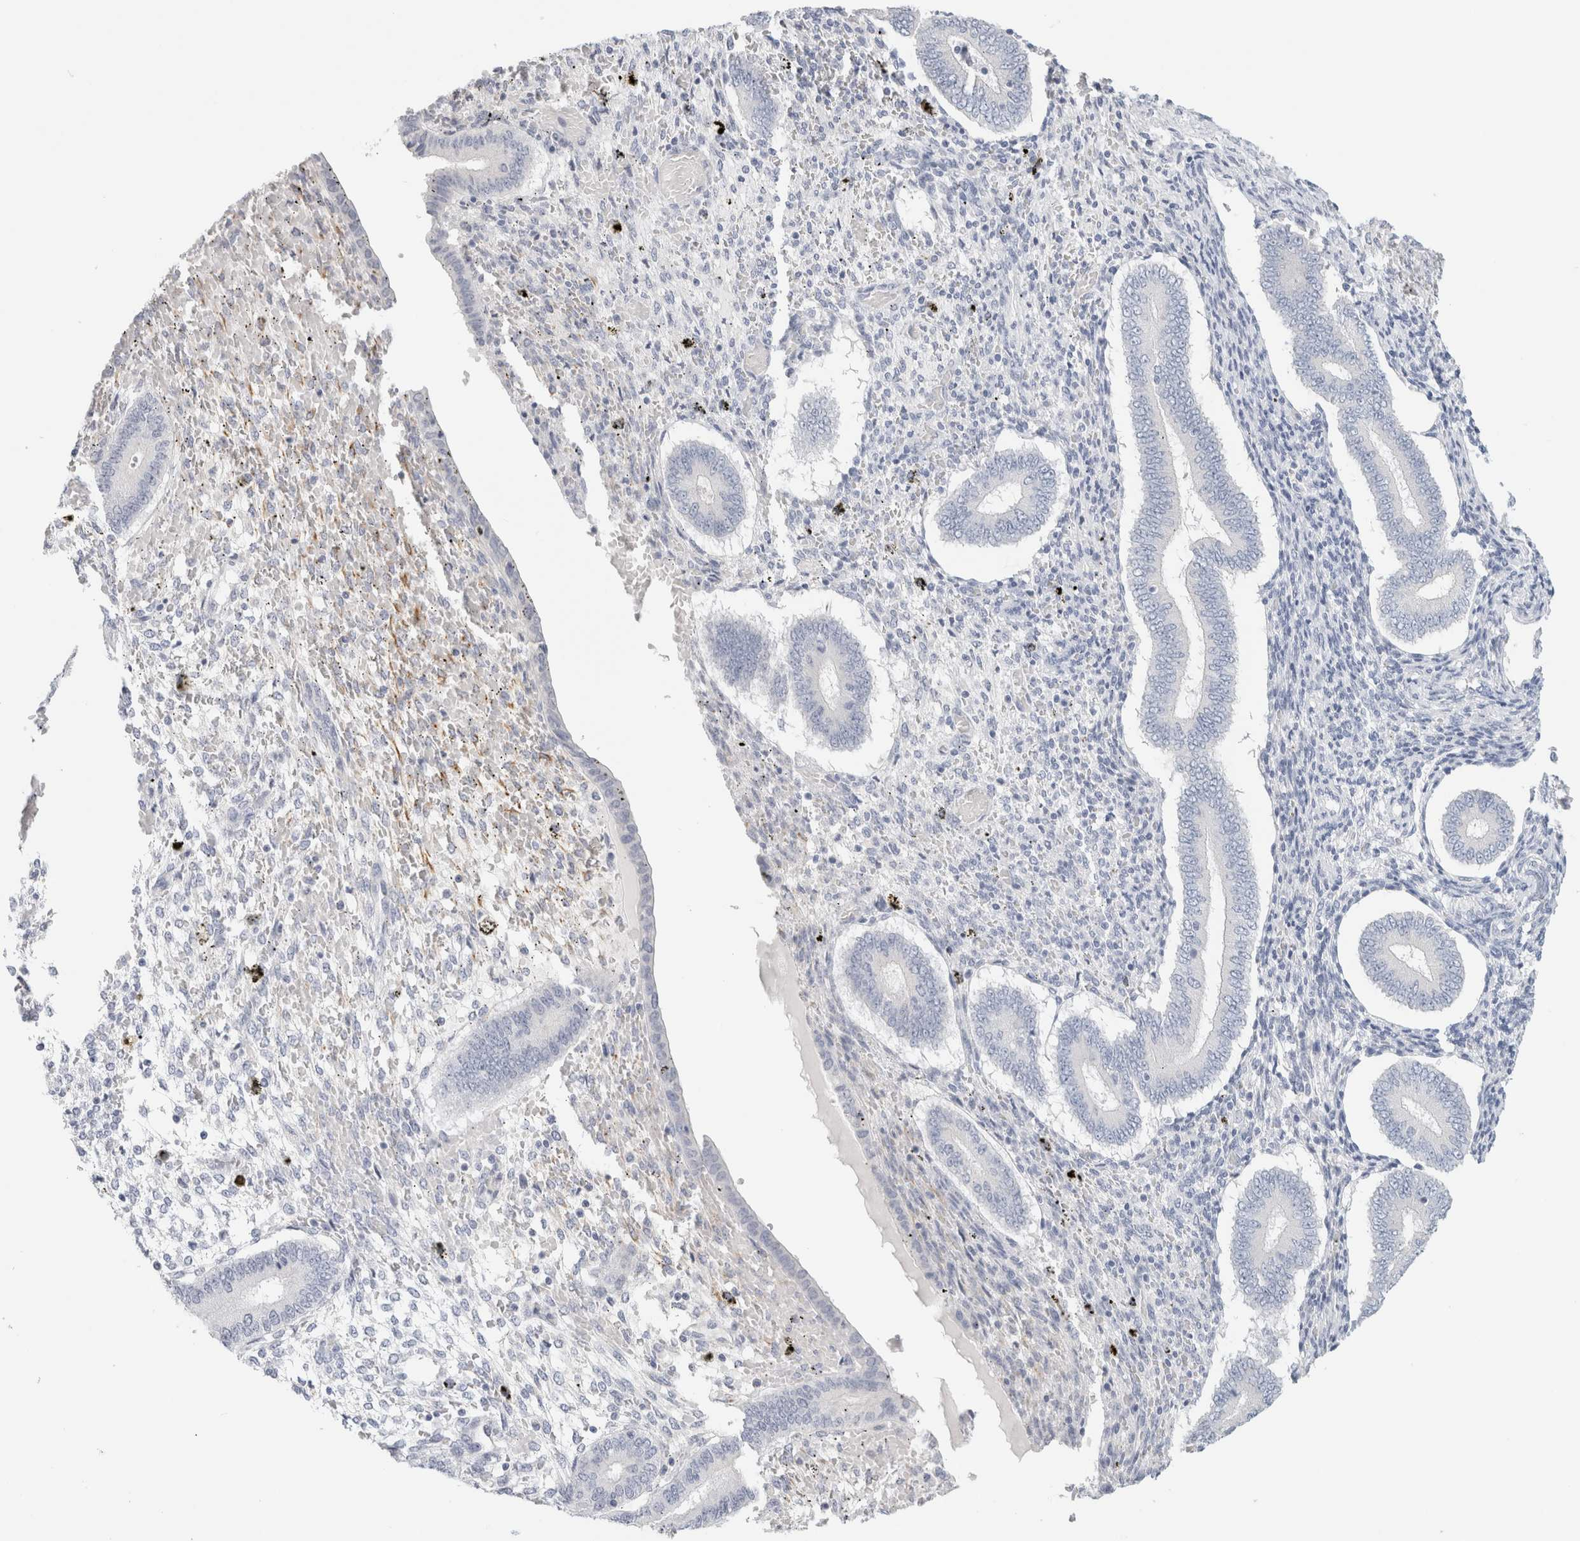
{"staining": {"intensity": "negative", "quantity": "none", "location": "none"}, "tissue": "endometrium", "cell_type": "Cells in endometrial stroma", "image_type": "normal", "snomed": [{"axis": "morphology", "description": "Normal tissue, NOS"}, {"axis": "topography", "description": "Endometrium"}], "caption": "This is an immunohistochemistry histopathology image of unremarkable endometrium. There is no staining in cells in endometrial stroma.", "gene": "NEFM", "patient": {"sex": "female", "age": 42}}